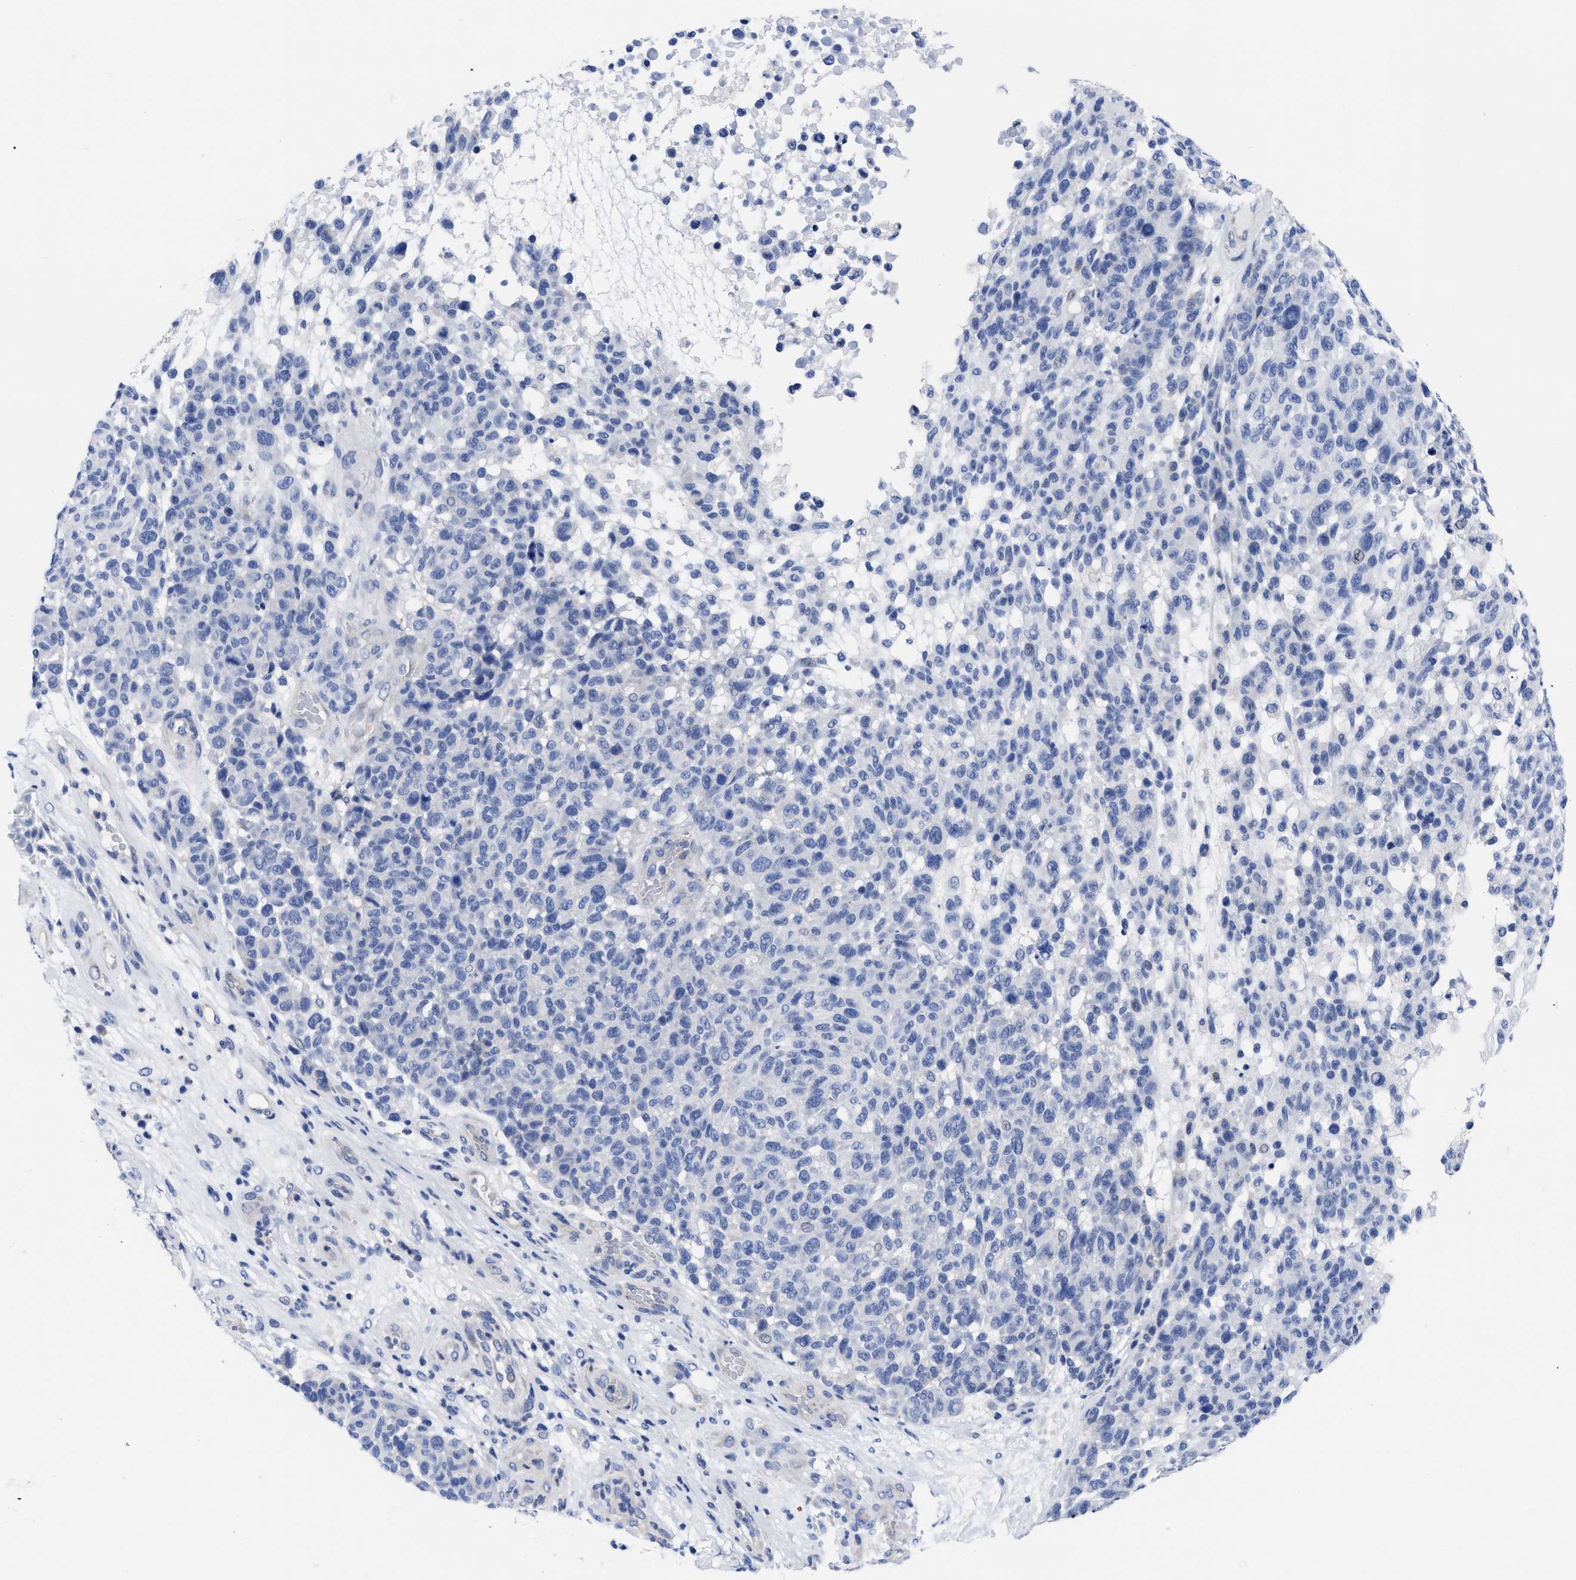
{"staining": {"intensity": "negative", "quantity": "none", "location": "none"}, "tissue": "melanoma", "cell_type": "Tumor cells", "image_type": "cancer", "snomed": [{"axis": "morphology", "description": "Malignant melanoma, NOS"}, {"axis": "topography", "description": "Skin"}], "caption": "Melanoma was stained to show a protein in brown. There is no significant expression in tumor cells. Brightfield microscopy of immunohistochemistry (IHC) stained with DAB (brown) and hematoxylin (blue), captured at high magnification.", "gene": "IRAG2", "patient": {"sex": "male", "age": 59}}